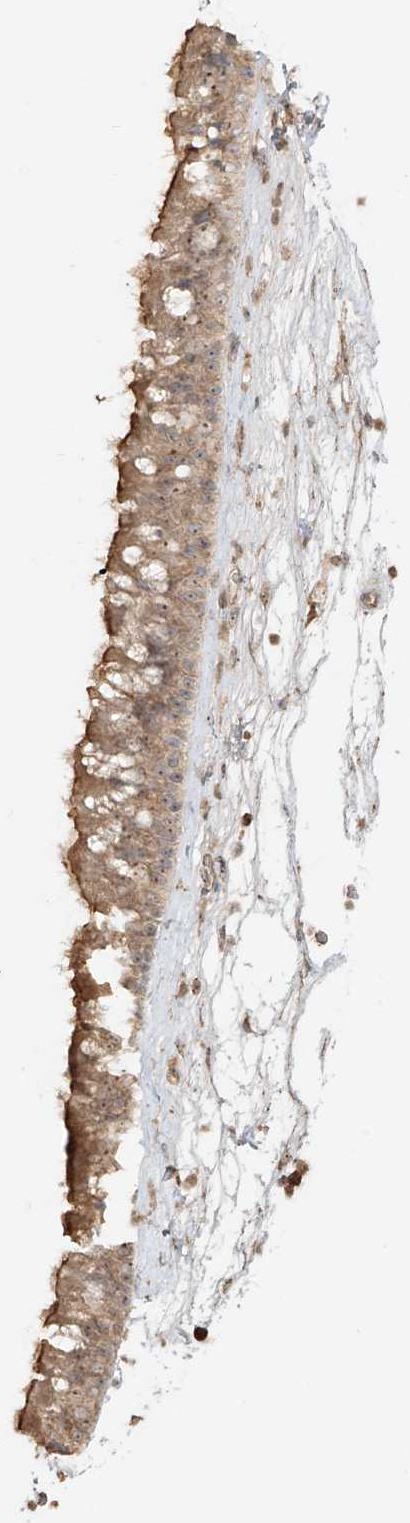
{"staining": {"intensity": "moderate", "quantity": "25%-75%", "location": "cytoplasmic/membranous"}, "tissue": "nasopharynx", "cell_type": "Respiratory epithelial cells", "image_type": "normal", "snomed": [{"axis": "morphology", "description": "Normal tissue, NOS"}, {"axis": "topography", "description": "Nasopharynx"}], "caption": "The micrograph displays a brown stain indicating the presence of a protein in the cytoplasmic/membranous of respiratory epithelial cells in nasopharynx.", "gene": "NPHS1", "patient": {"sex": "male", "age": 64}}